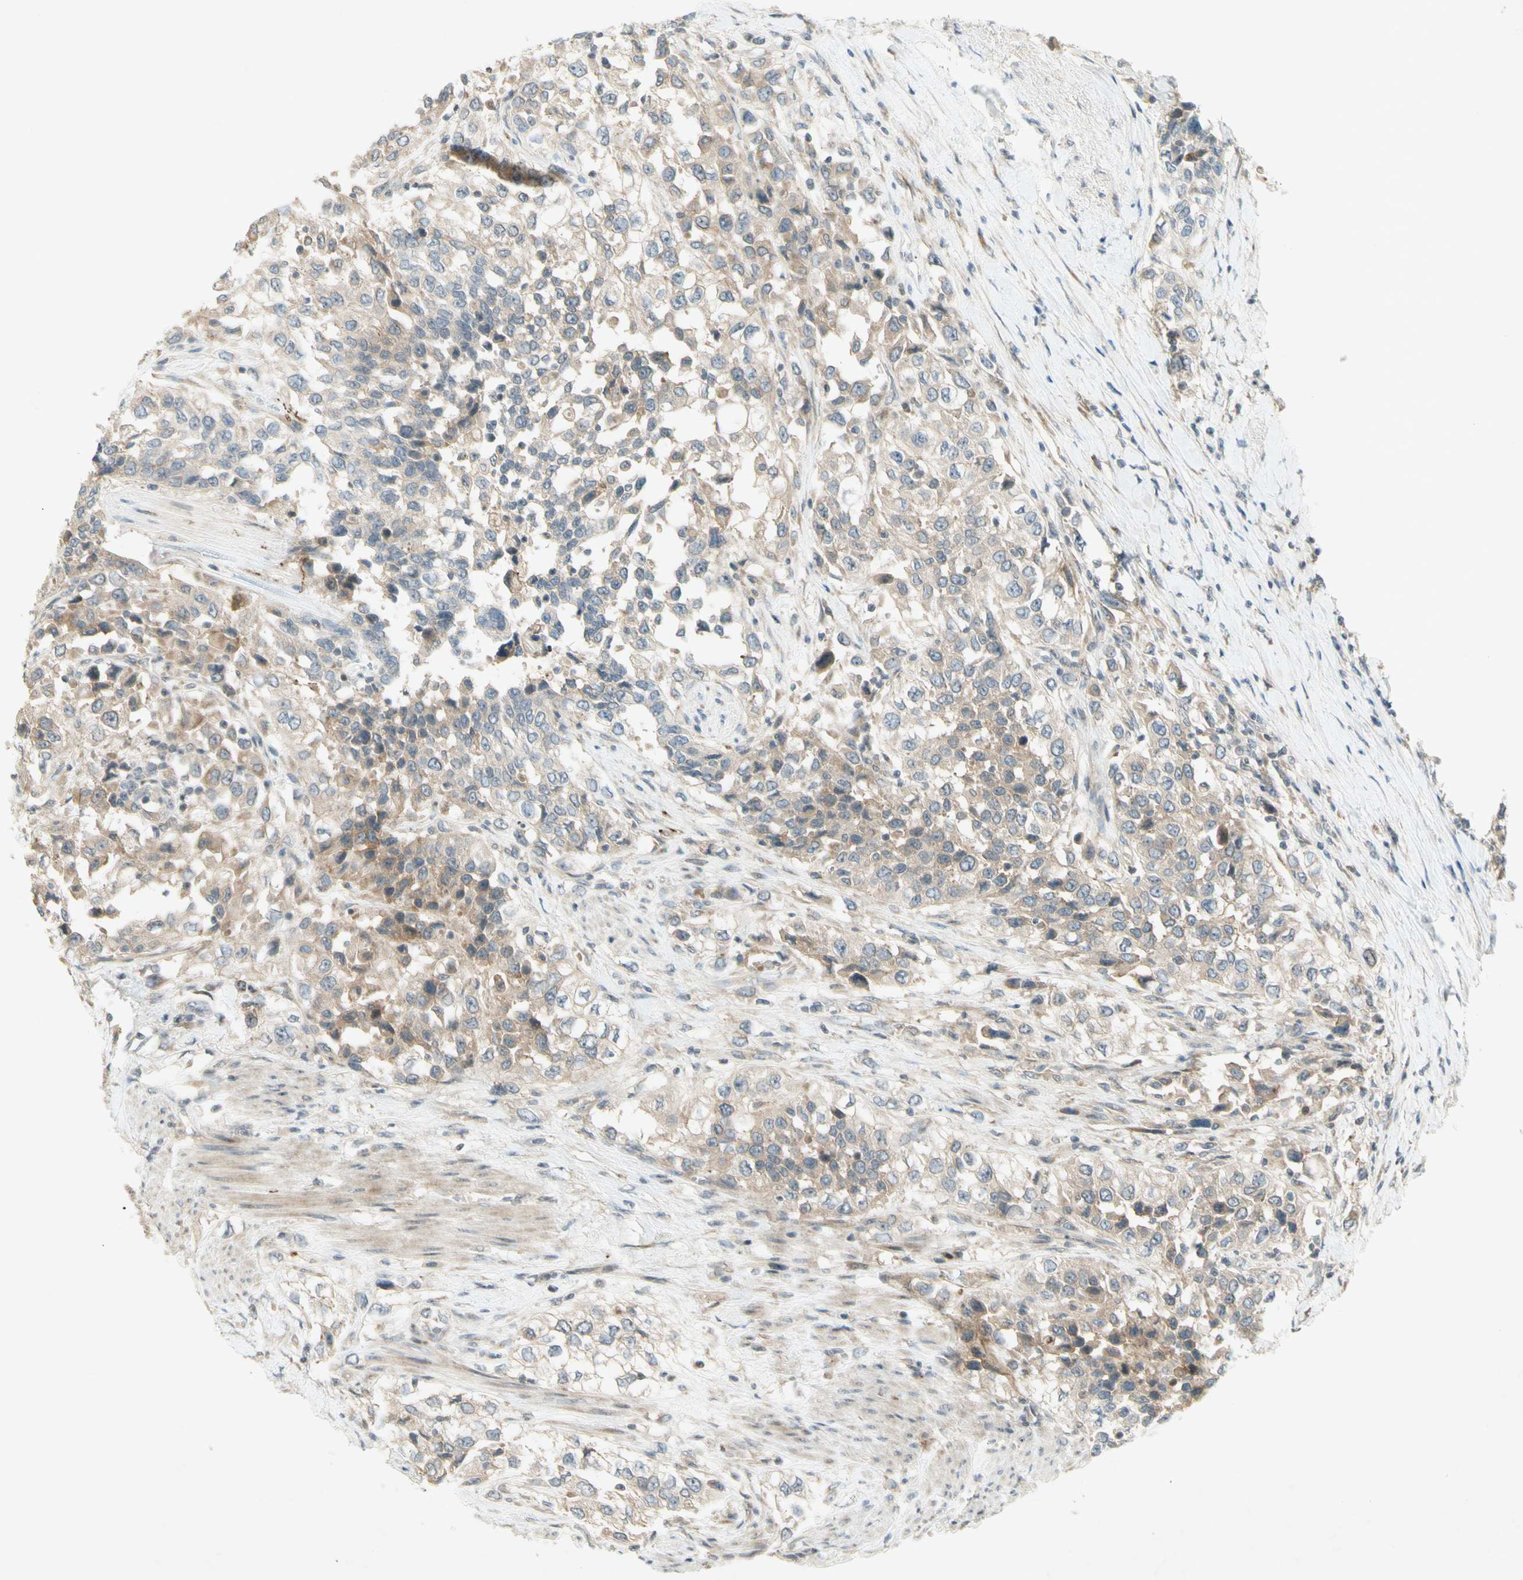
{"staining": {"intensity": "moderate", "quantity": "25%-75%", "location": "cytoplasmic/membranous"}, "tissue": "urothelial cancer", "cell_type": "Tumor cells", "image_type": "cancer", "snomed": [{"axis": "morphology", "description": "Urothelial carcinoma, High grade"}, {"axis": "topography", "description": "Urinary bladder"}], "caption": "Protein analysis of urothelial cancer tissue displays moderate cytoplasmic/membranous positivity in about 25%-75% of tumor cells. (DAB (3,3'-diaminobenzidine) = brown stain, brightfield microscopy at high magnification).", "gene": "ETF1", "patient": {"sex": "female", "age": 80}}